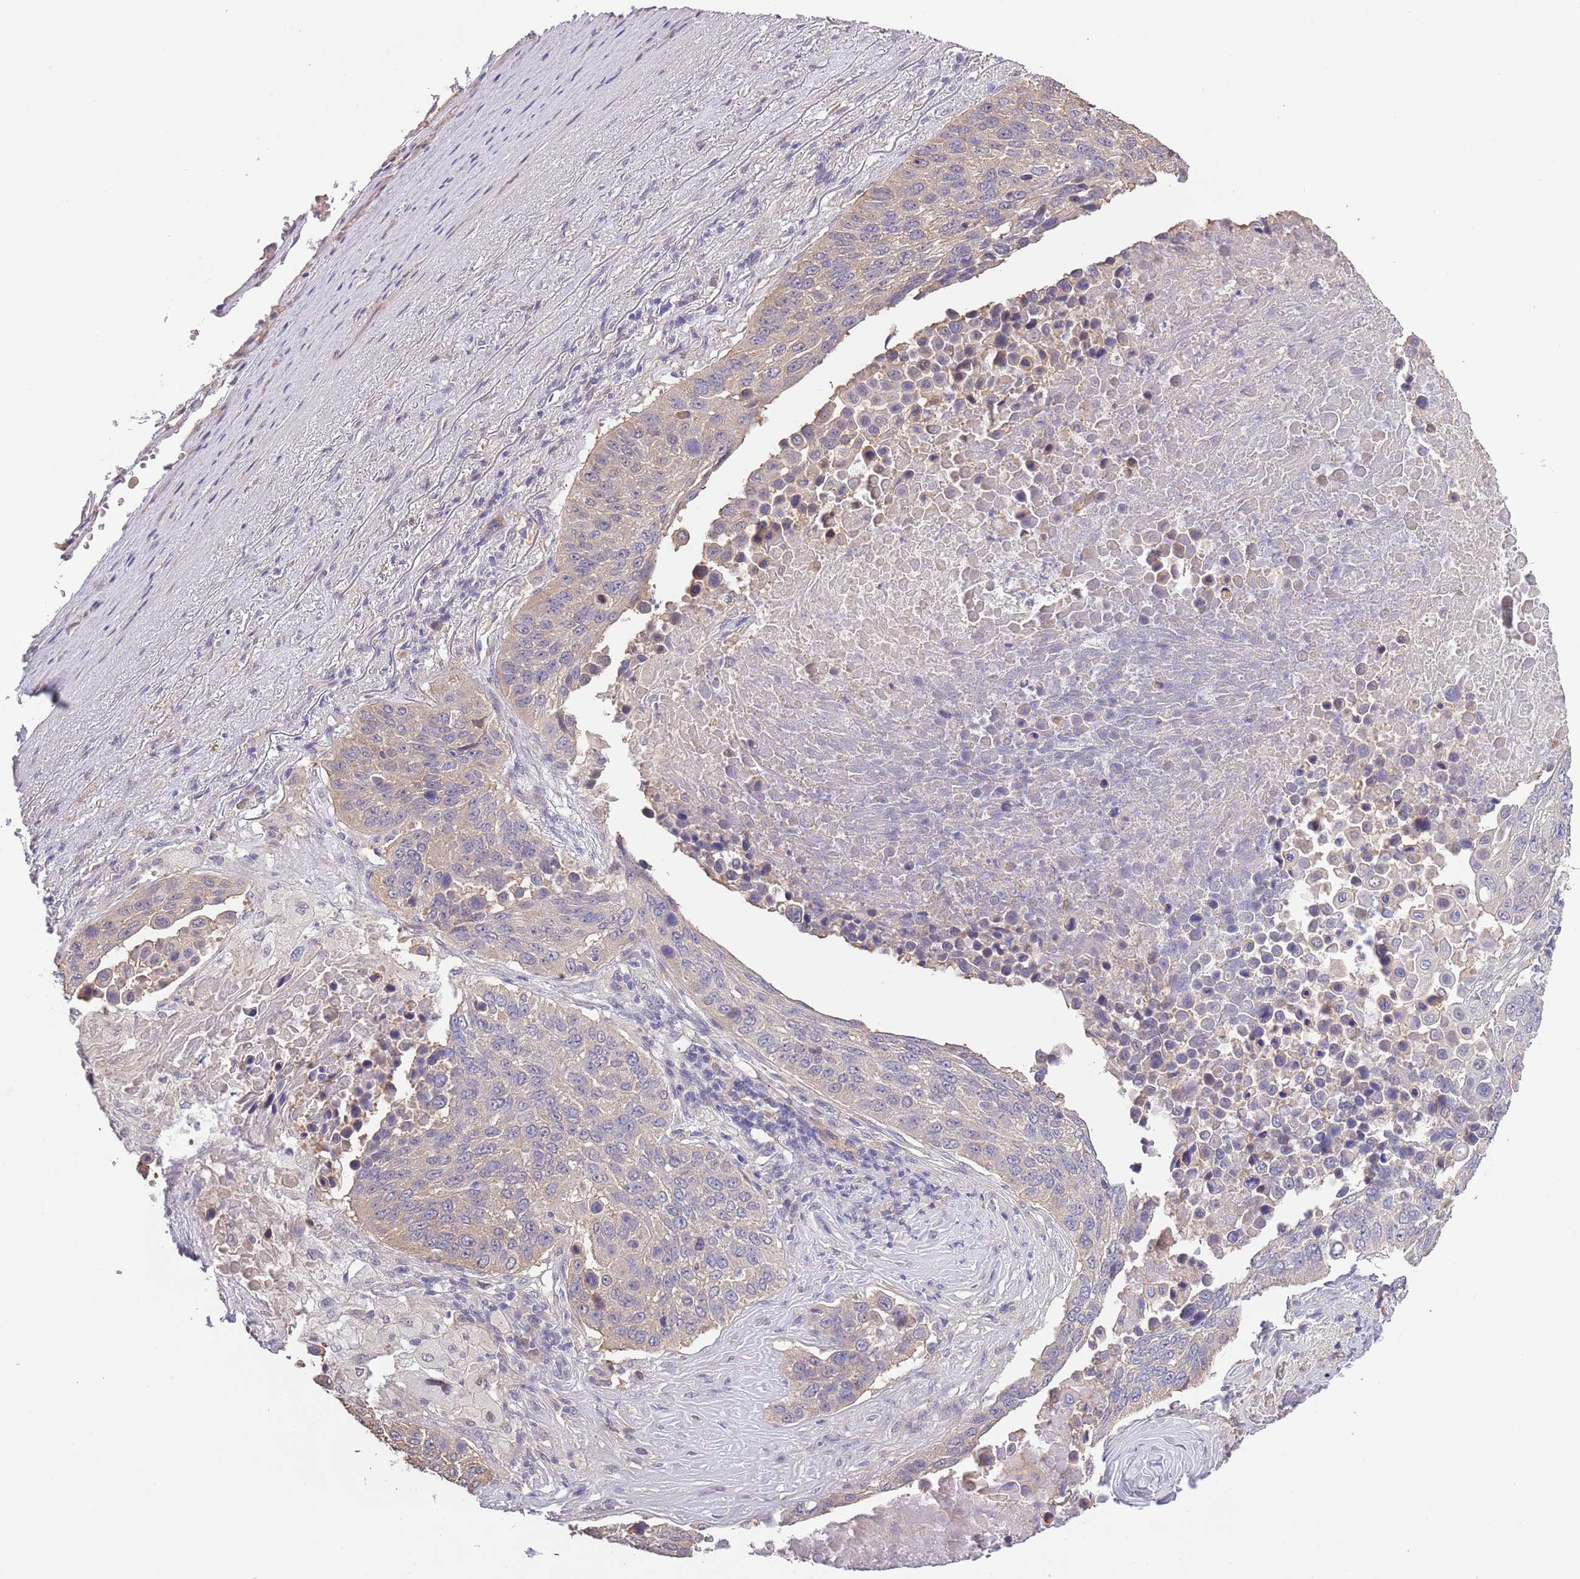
{"staining": {"intensity": "weak", "quantity": "<25%", "location": "cytoplasmic/membranous"}, "tissue": "lung cancer", "cell_type": "Tumor cells", "image_type": "cancer", "snomed": [{"axis": "morphology", "description": "Normal tissue, NOS"}, {"axis": "morphology", "description": "Squamous cell carcinoma, NOS"}, {"axis": "topography", "description": "Lymph node"}, {"axis": "topography", "description": "Lung"}], "caption": "This is an immunohistochemistry (IHC) photomicrograph of squamous cell carcinoma (lung). There is no expression in tumor cells.", "gene": "LIPJ", "patient": {"sex": "male", "age": 66}}